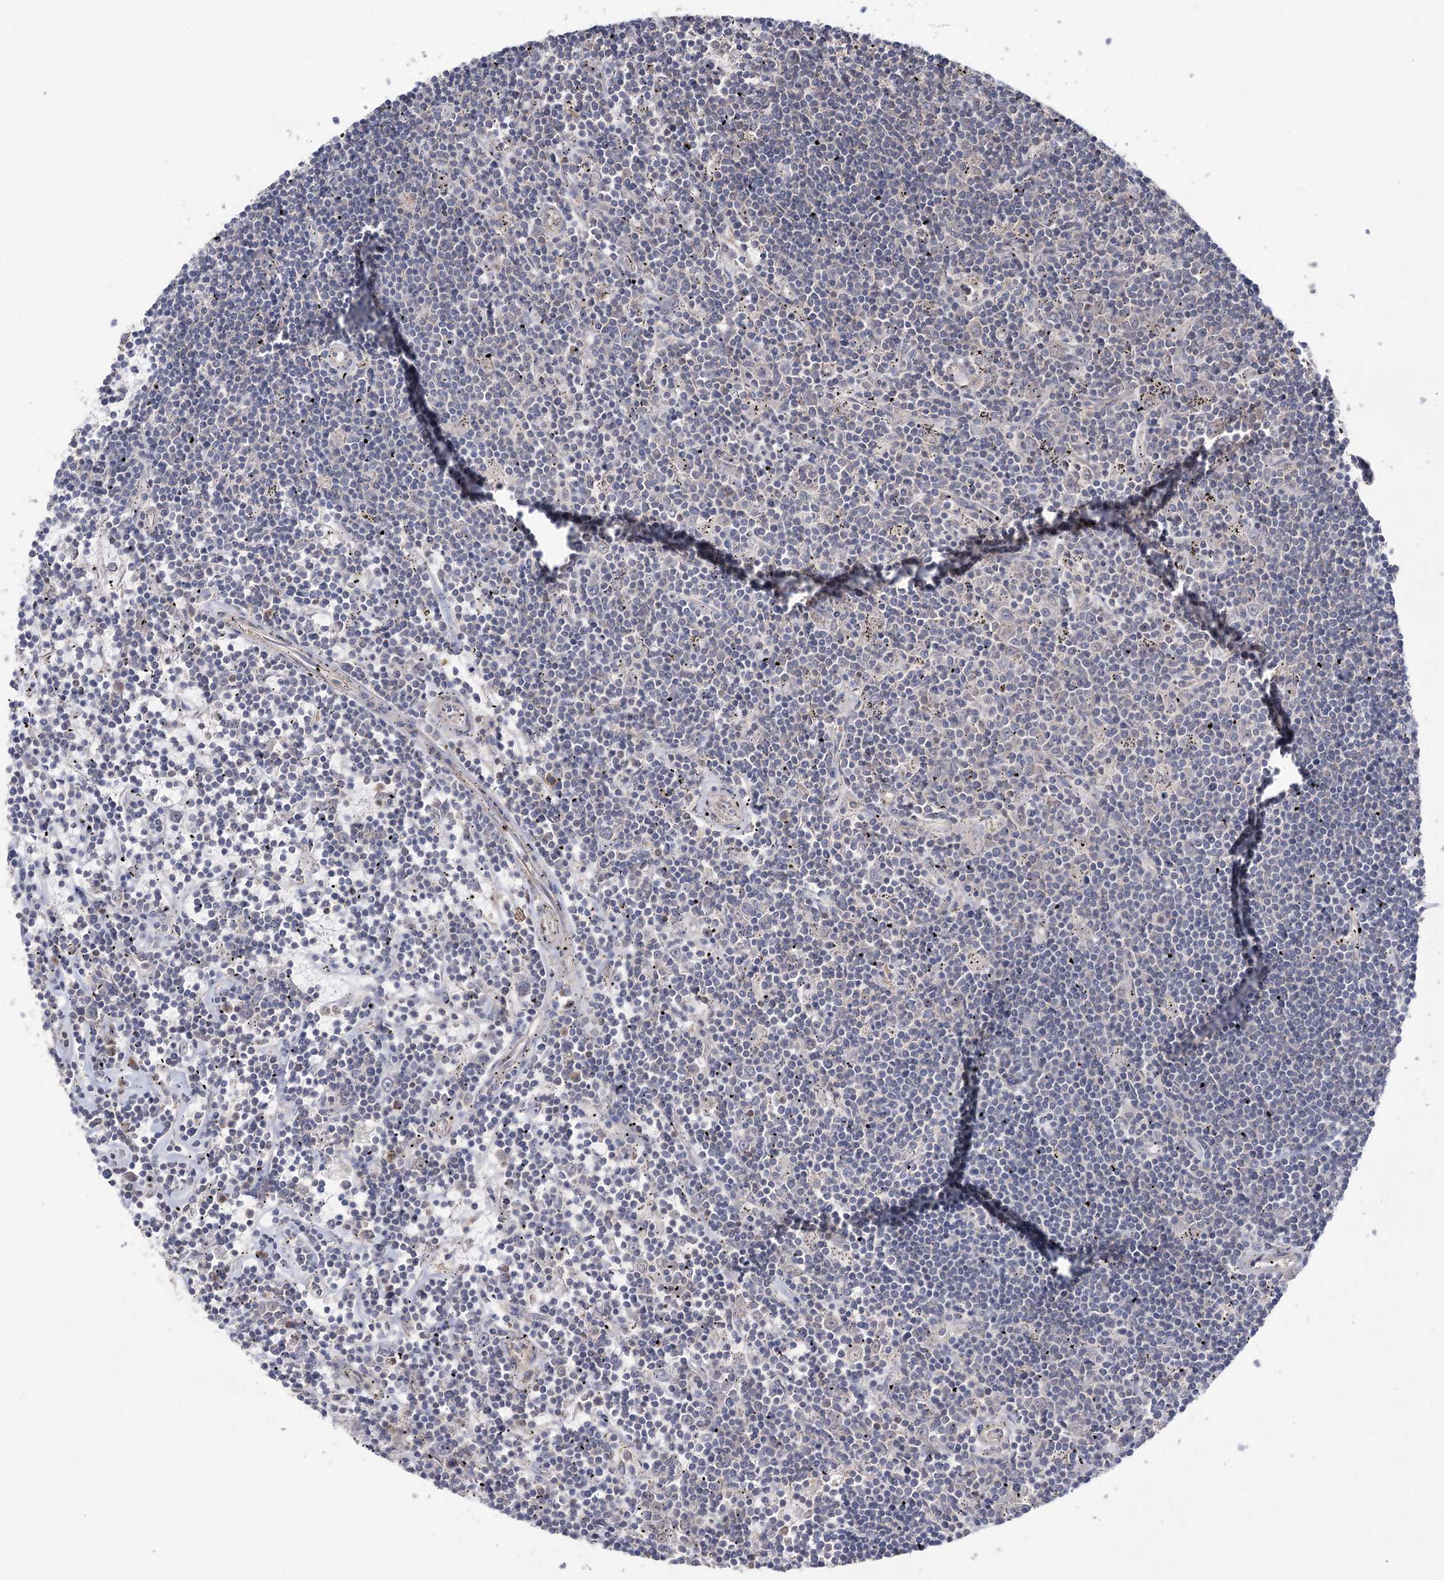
{"staining": {"intensity": "negative", "quantity": "none", "location": "none"}, "tissue": "lymphoma", "cell_type": "Tumor cells", "image_type": "cancer", "snomed": [{"axis": "morphology", "description": "Malignant lymphoma, non-Hodgkin's type, Low grade"}, {"axis": "topography", "description": "Spleen"}], "caption": "Tumor cells show no significant expression in low-grade malignant lymphoma, non-Hodgkin's type.", "gene": "LARS2", "patient": {"sex": "male", "age": 76}}